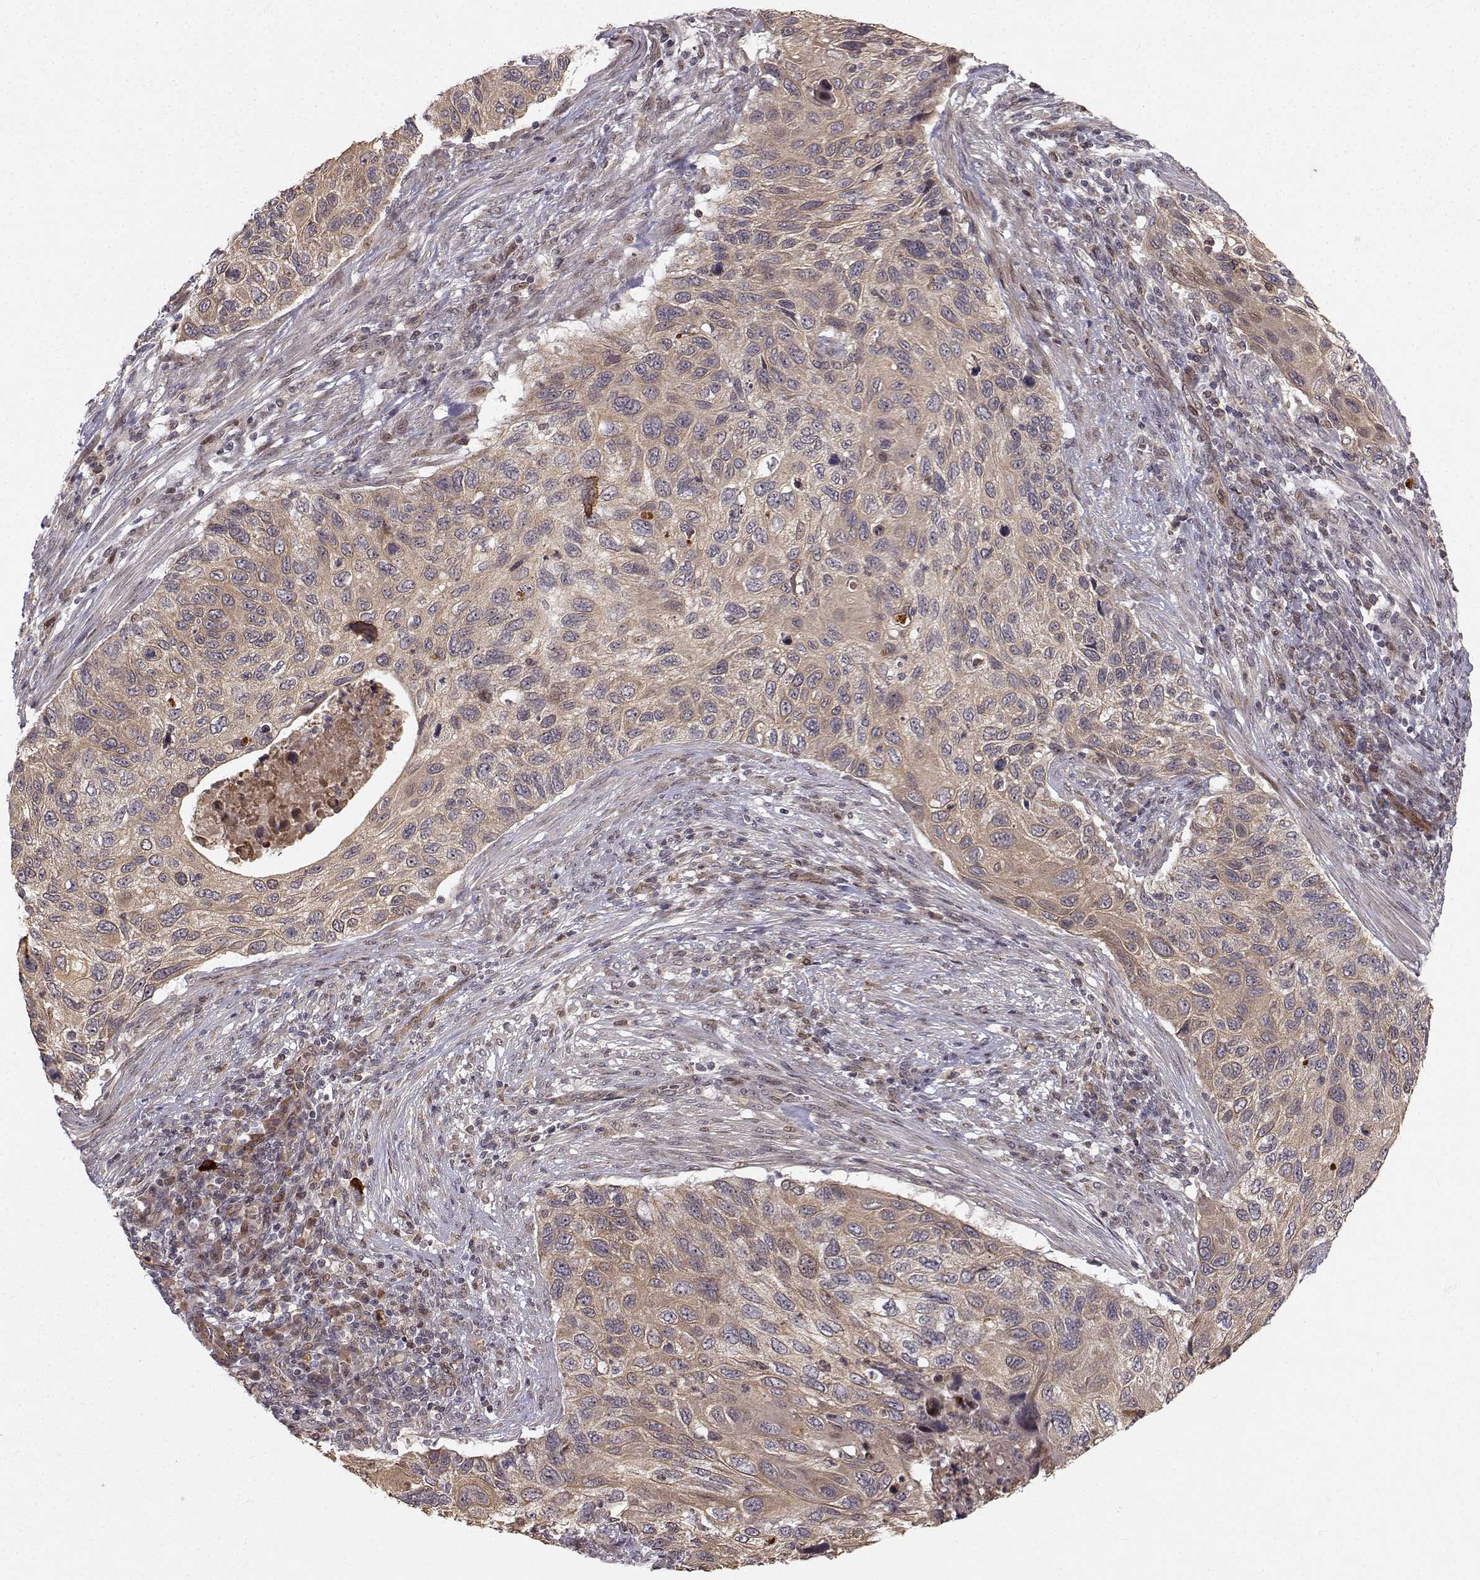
{"staining": {"intensity": "moderate", "quantity": "<25%", "location": "cytoplasmic/membranous"}, "tissue": "cervical cancer", "cell_type": "Tumor cells", "image_type": "cancer", "snomed": [{"axis": "morphology", "description": "Squamous cell carcinoma, NOS"}, {"axis": "topography", "description": "Cervix"}], "caption": "Immunohistochemistry (IHC) (DAB) staining of cervical squamous cell carcinoma reveals moderate cytoplasmic/membranous protein positivity in approximately <25% of tumor cells.", "gene": "APC", "patient": {"sex": "female", "age": 70}}